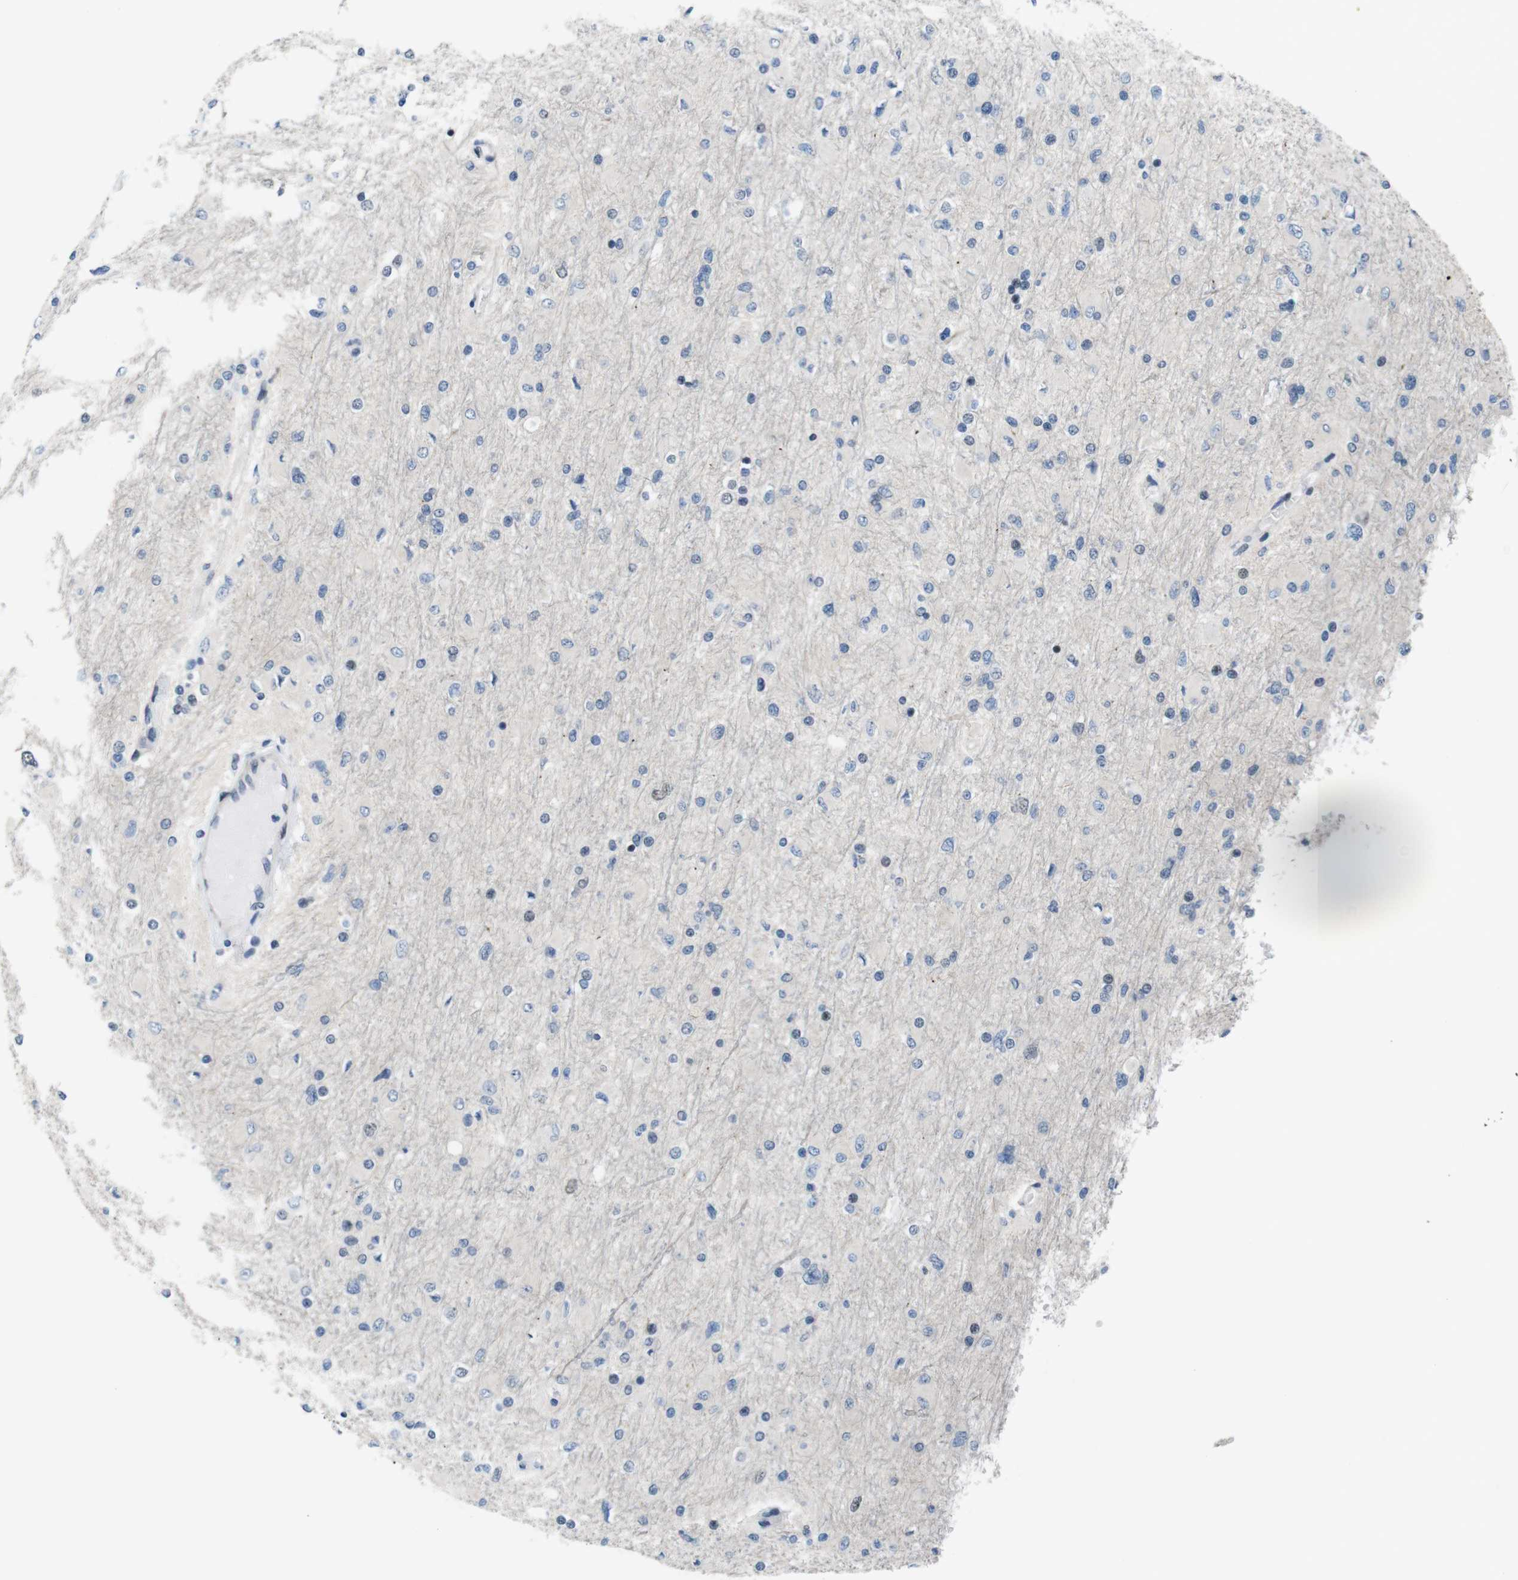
{"staining": {"intensity": "negative", "quantity": "none", "location": "none"}, "tissue": "glioma", "cell_type": "Tumor cells", "image_type": "cancer", "snomed": [{"axis": "morphology", "description": "Glioma, malignant, High grade"}, {"axis": "topography", "description": "Cerebral cortex"}], "caption": "The photomicrograph displays no significant staining in tumor cells of high-grade glioma (malignant).", "gene": "SMCO2", "patient": {"sex": "female", "age": 36}}